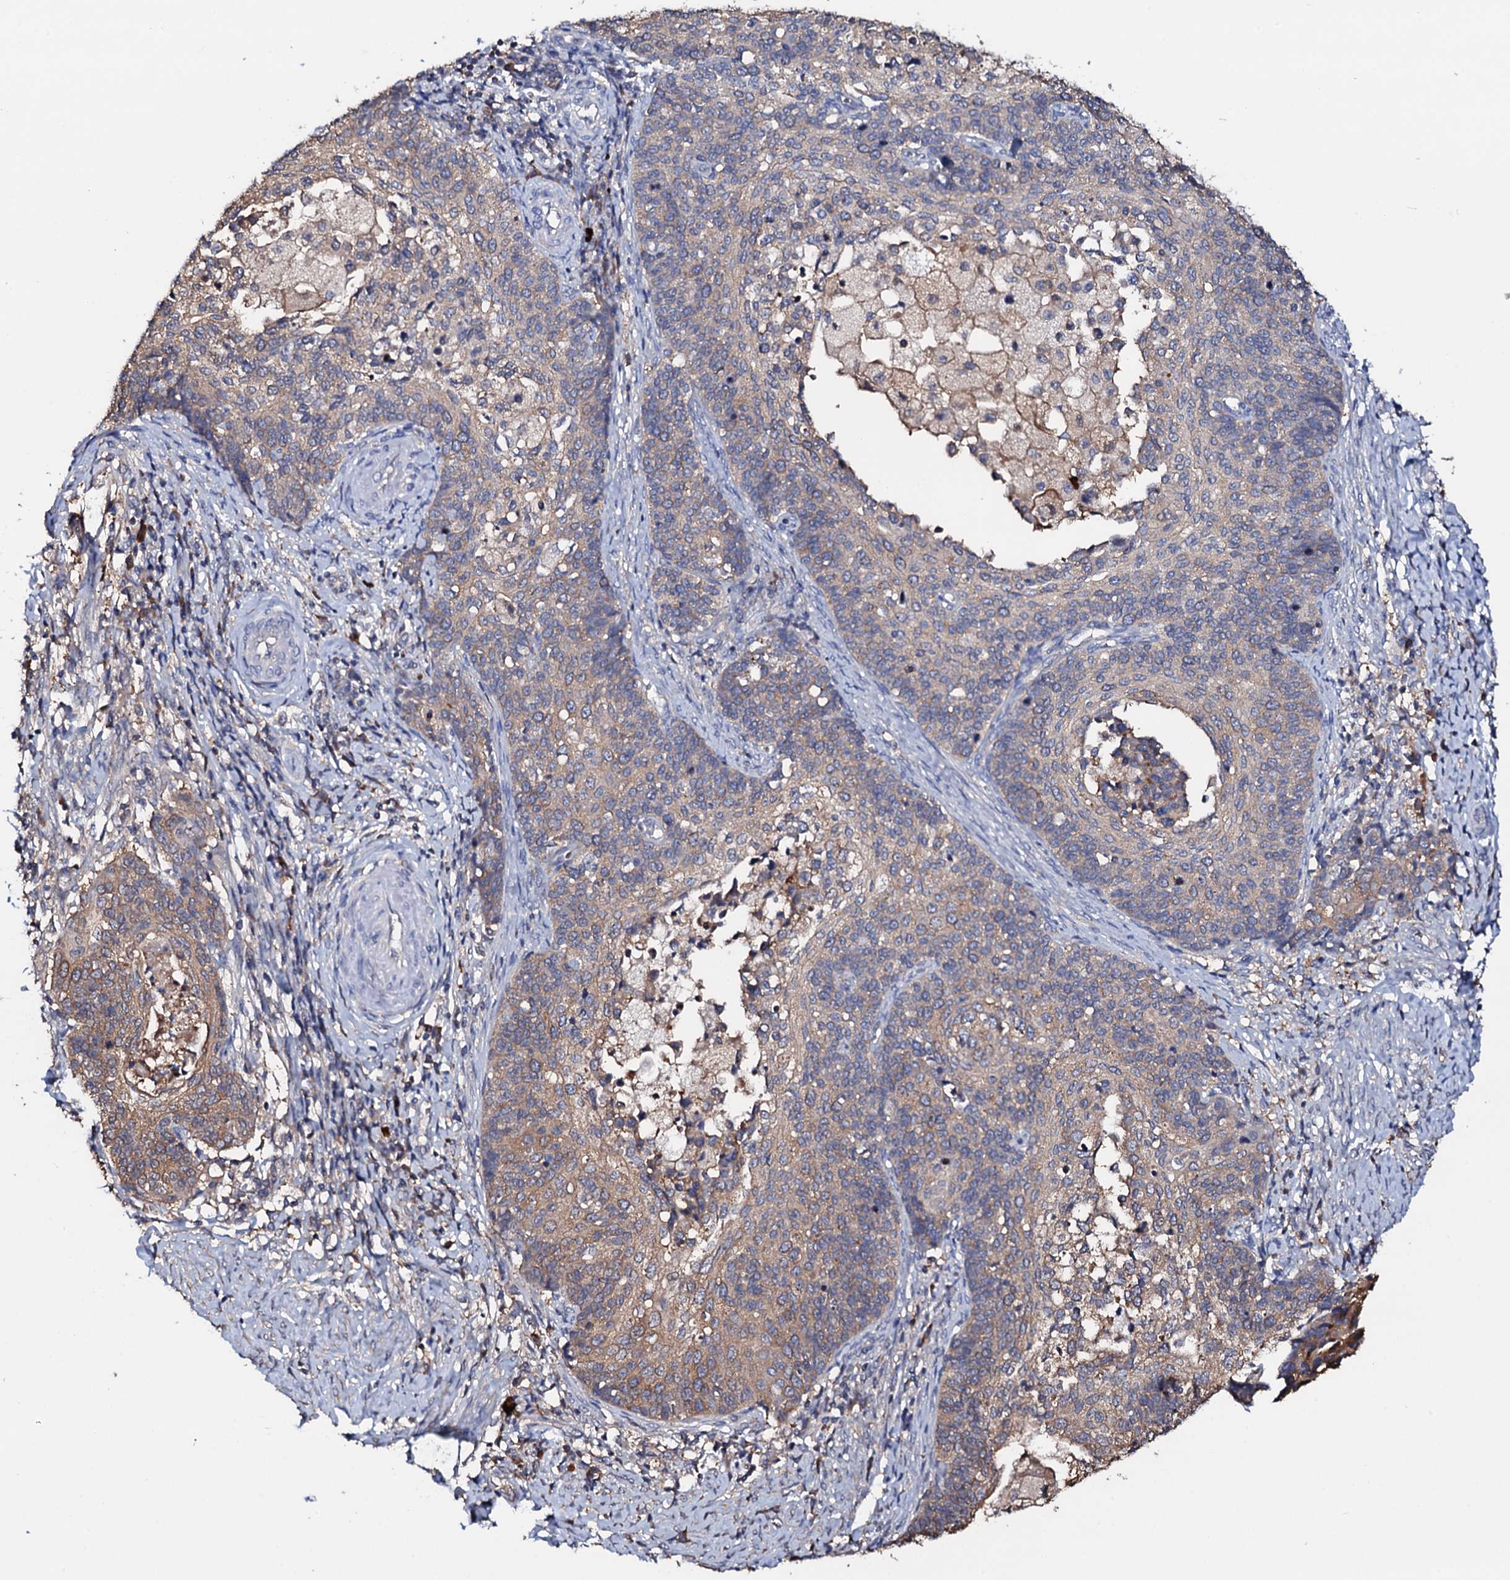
{"staining": {"intensity": "weak", "quantity": "25%-75%", "location": "cytoplasmic/membranous"}, "tissue": "cervical cancer", "cell_type": "Tumor cells", "image_type": "cancer", "snomed": [{"axis": "morphology", "description": "Squamous cell carcinoma, NOS"}, {"axis": "topography", "description": "Cervix"}], "caption": "Protein expression analysis of human squamous cell carcinoma (cervical) reveals weak cytoplasmic/membranous staining in about 25%-75% of tumor cells.", "gene": "TCAF2", "patient": {"sex": "female", "age": 39}}